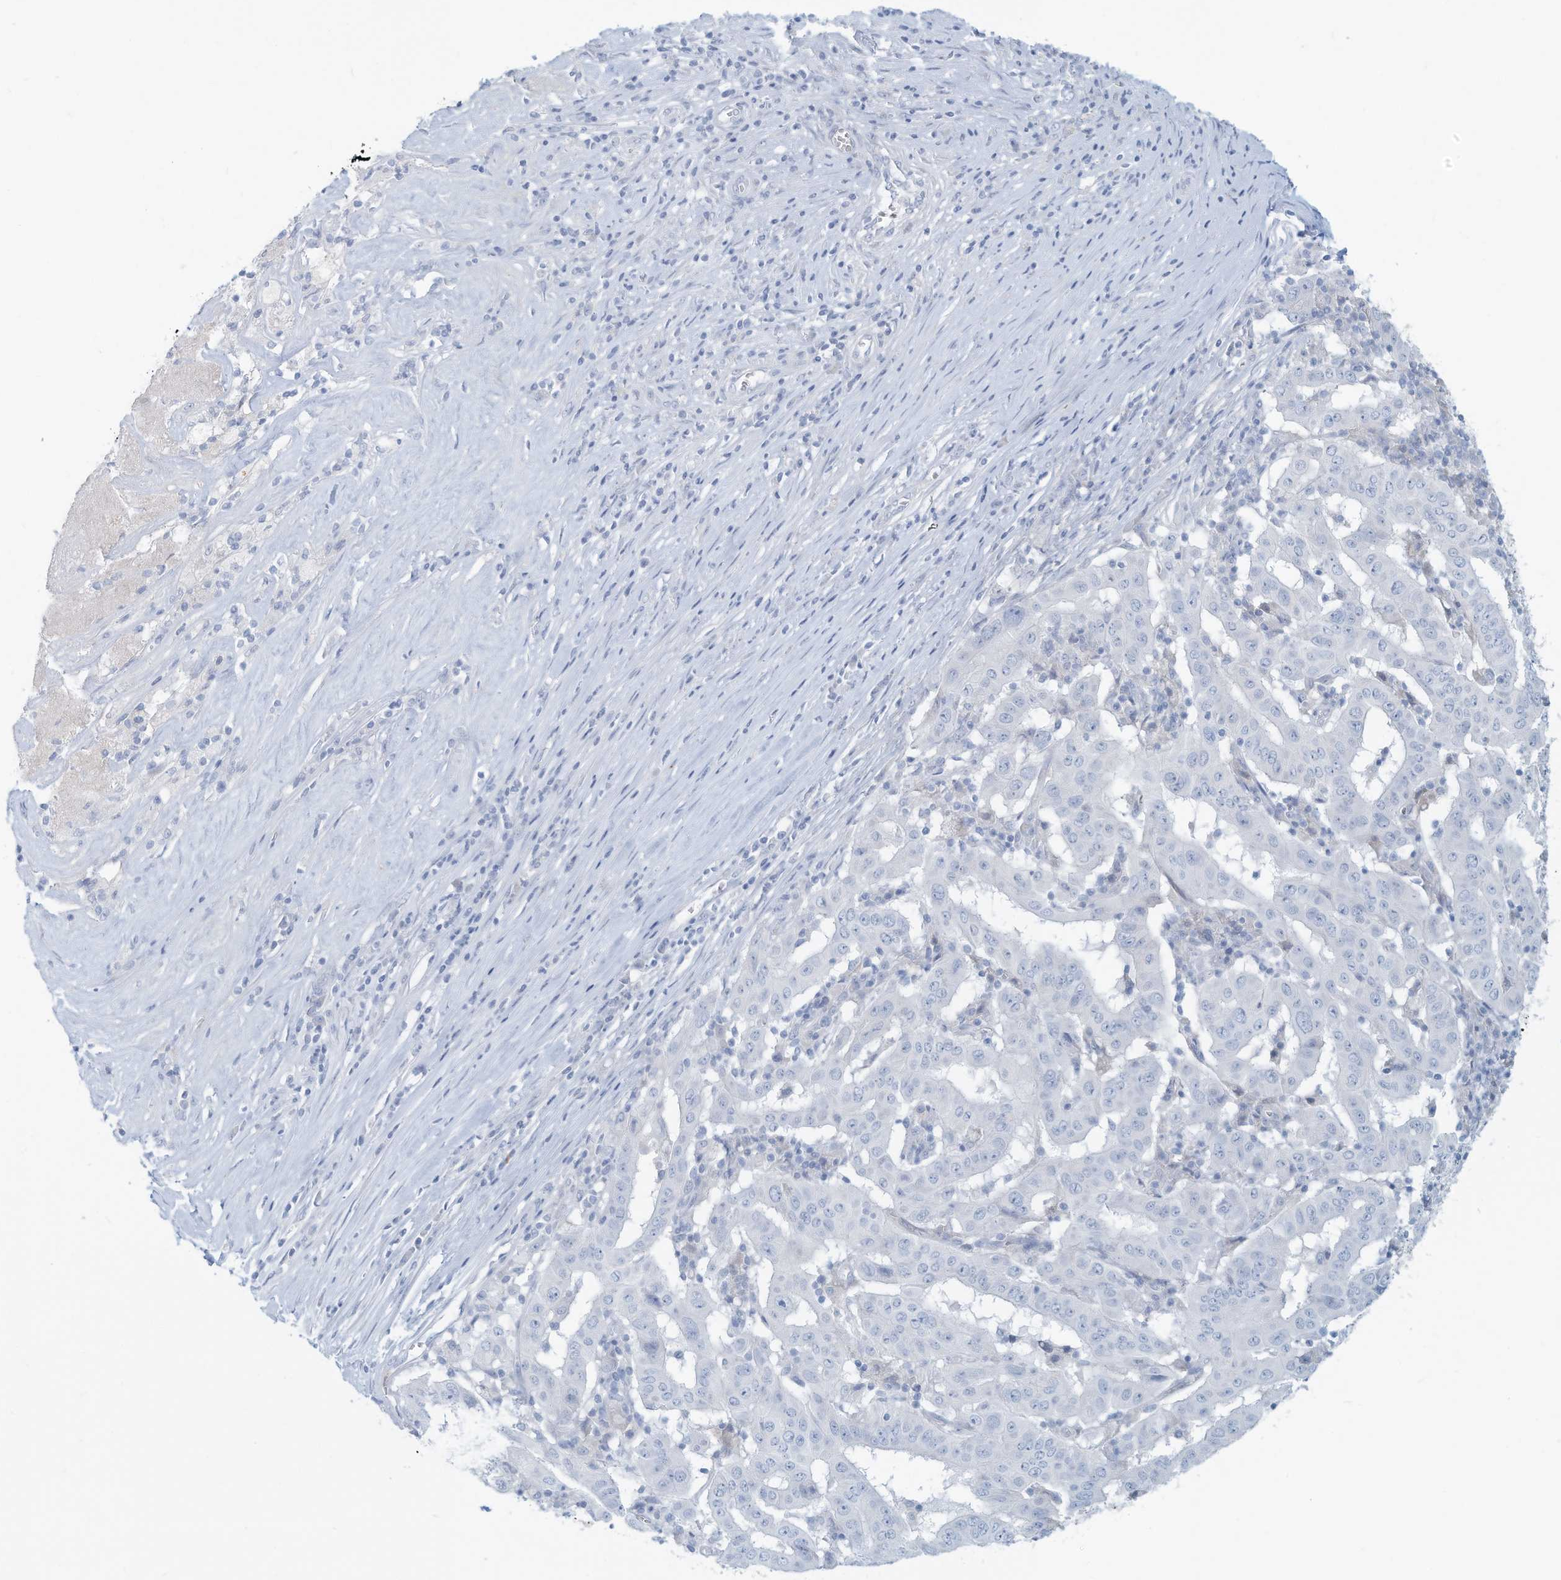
{"staining": {"intensity": "negative", "quantity": "none", "location": "none"}, "tissue": "pancreatic cancer", "cell_type": "Tumor cells", "image_type": "cancer", "snomed": [{"axis": "morphology", "description": "Adenocarcinoma, NOS"}, {"axis": "topography", "description": "Pancreas"}], "caption": "The IHC photomicrograph has no significant expression in tumor cells of pancreatic cancer (adenocarcinoma) tissue. (Brightfield microscopy of DAB (3,3'-diaminobenzidine) immunohistochemistry at high magnification).", "gene": "ERI2", "patient": {"sex": "male", "age": 63}}